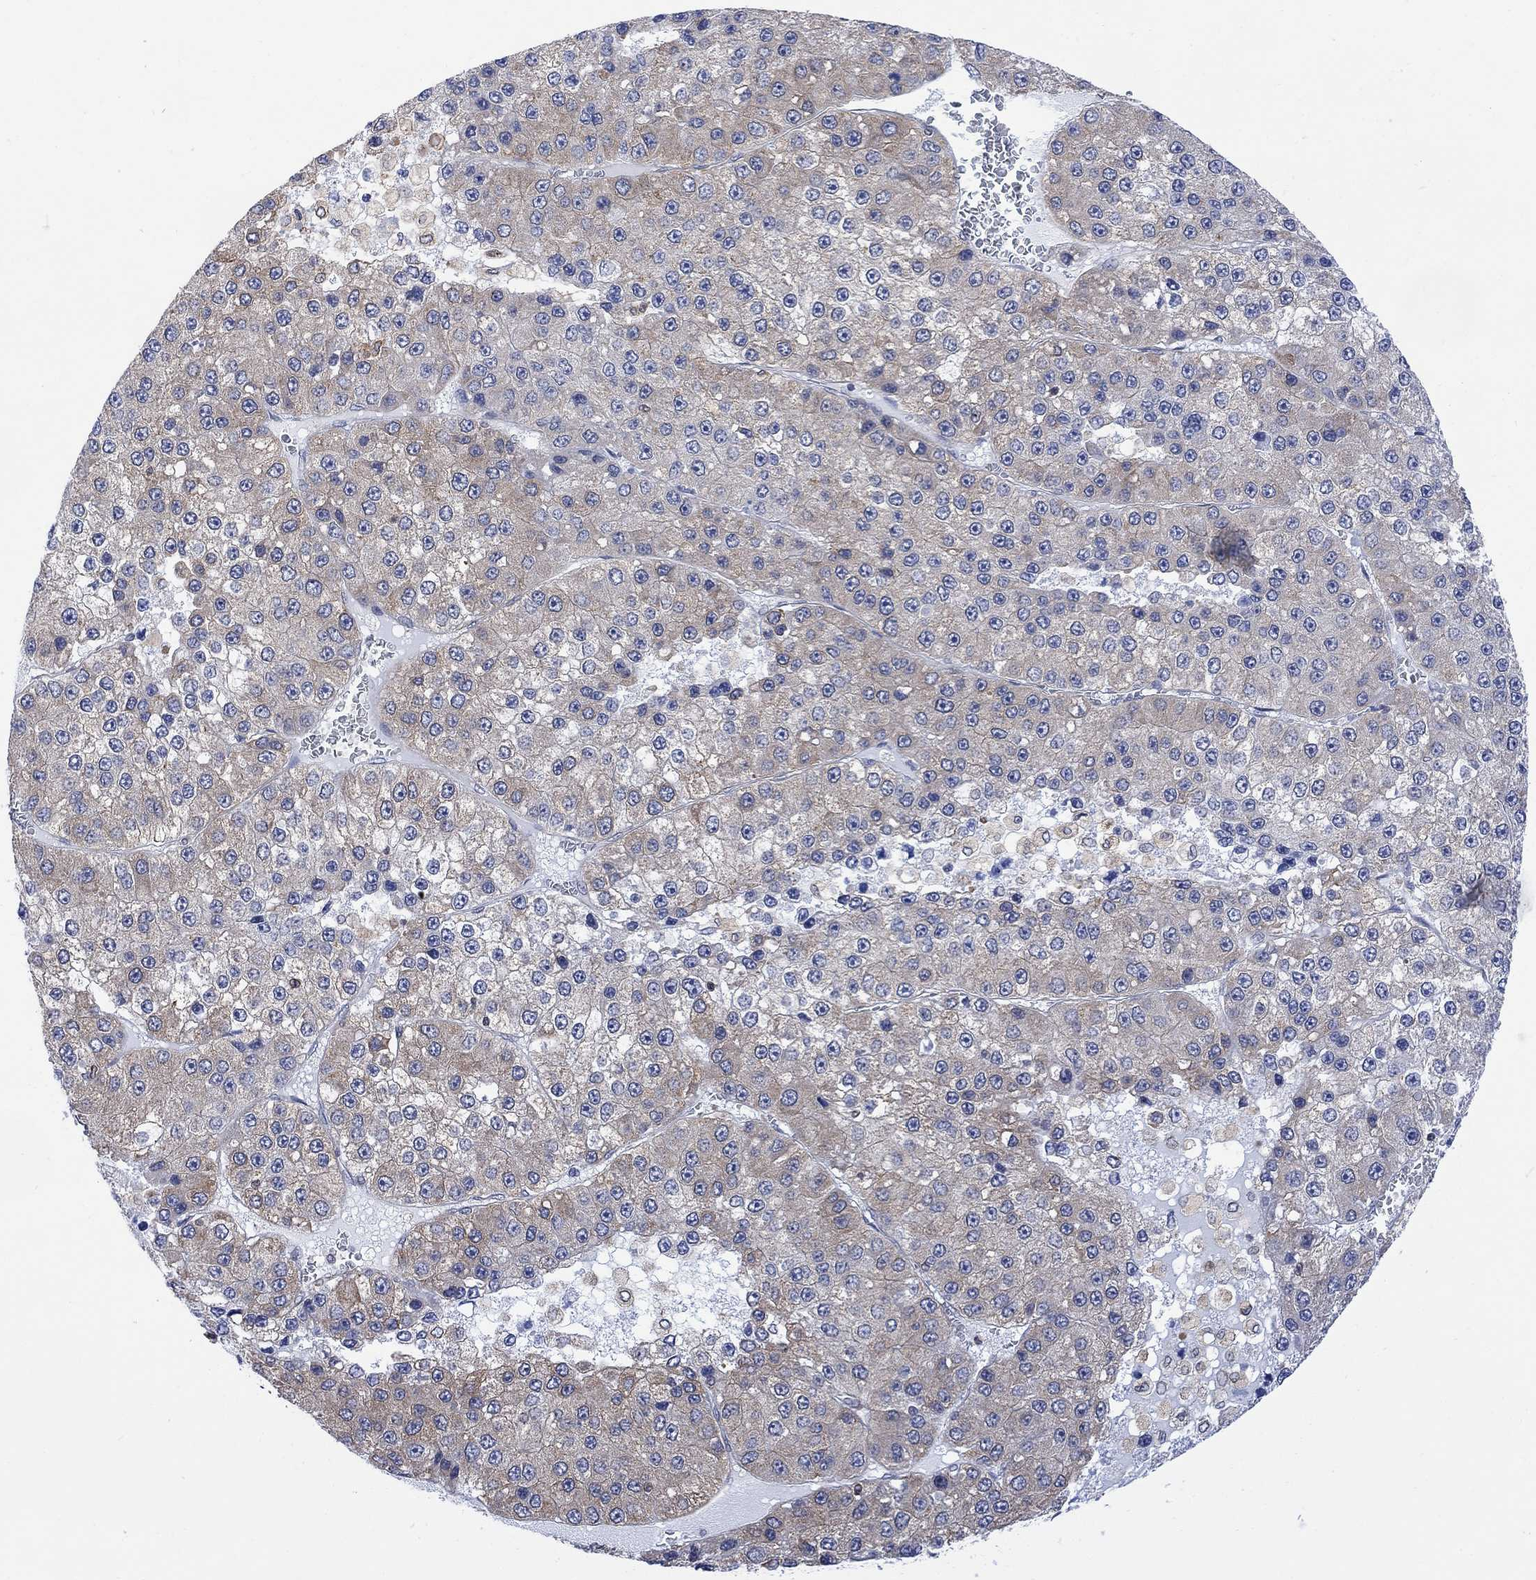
{"staining": {"intensity": "weak", "quantity": ">75%", "location": "cytoplasmic/membranous"}, "tissue": "liver cancer", "cell_type": "Tumor cells", "image_type": "cancer", "snomed": [{"axis": "morphology", "description": "Carcinoma, Hepatocellular, NOS"}, {"axis": "topography", "description": "Liver"}], "caption": "The histopathology image shows staining of liver cancer (hepatocellular carcinoma), revealing weak cytoplasmic/membranous protein staining (brown color) within tumor cells. Using DAB (brown) and hematoxylin (blue) stains, captured at high magnification using brightfield microscopy.", "gene": "GBP5", "patient": {"sex": "female", "age": 73}}